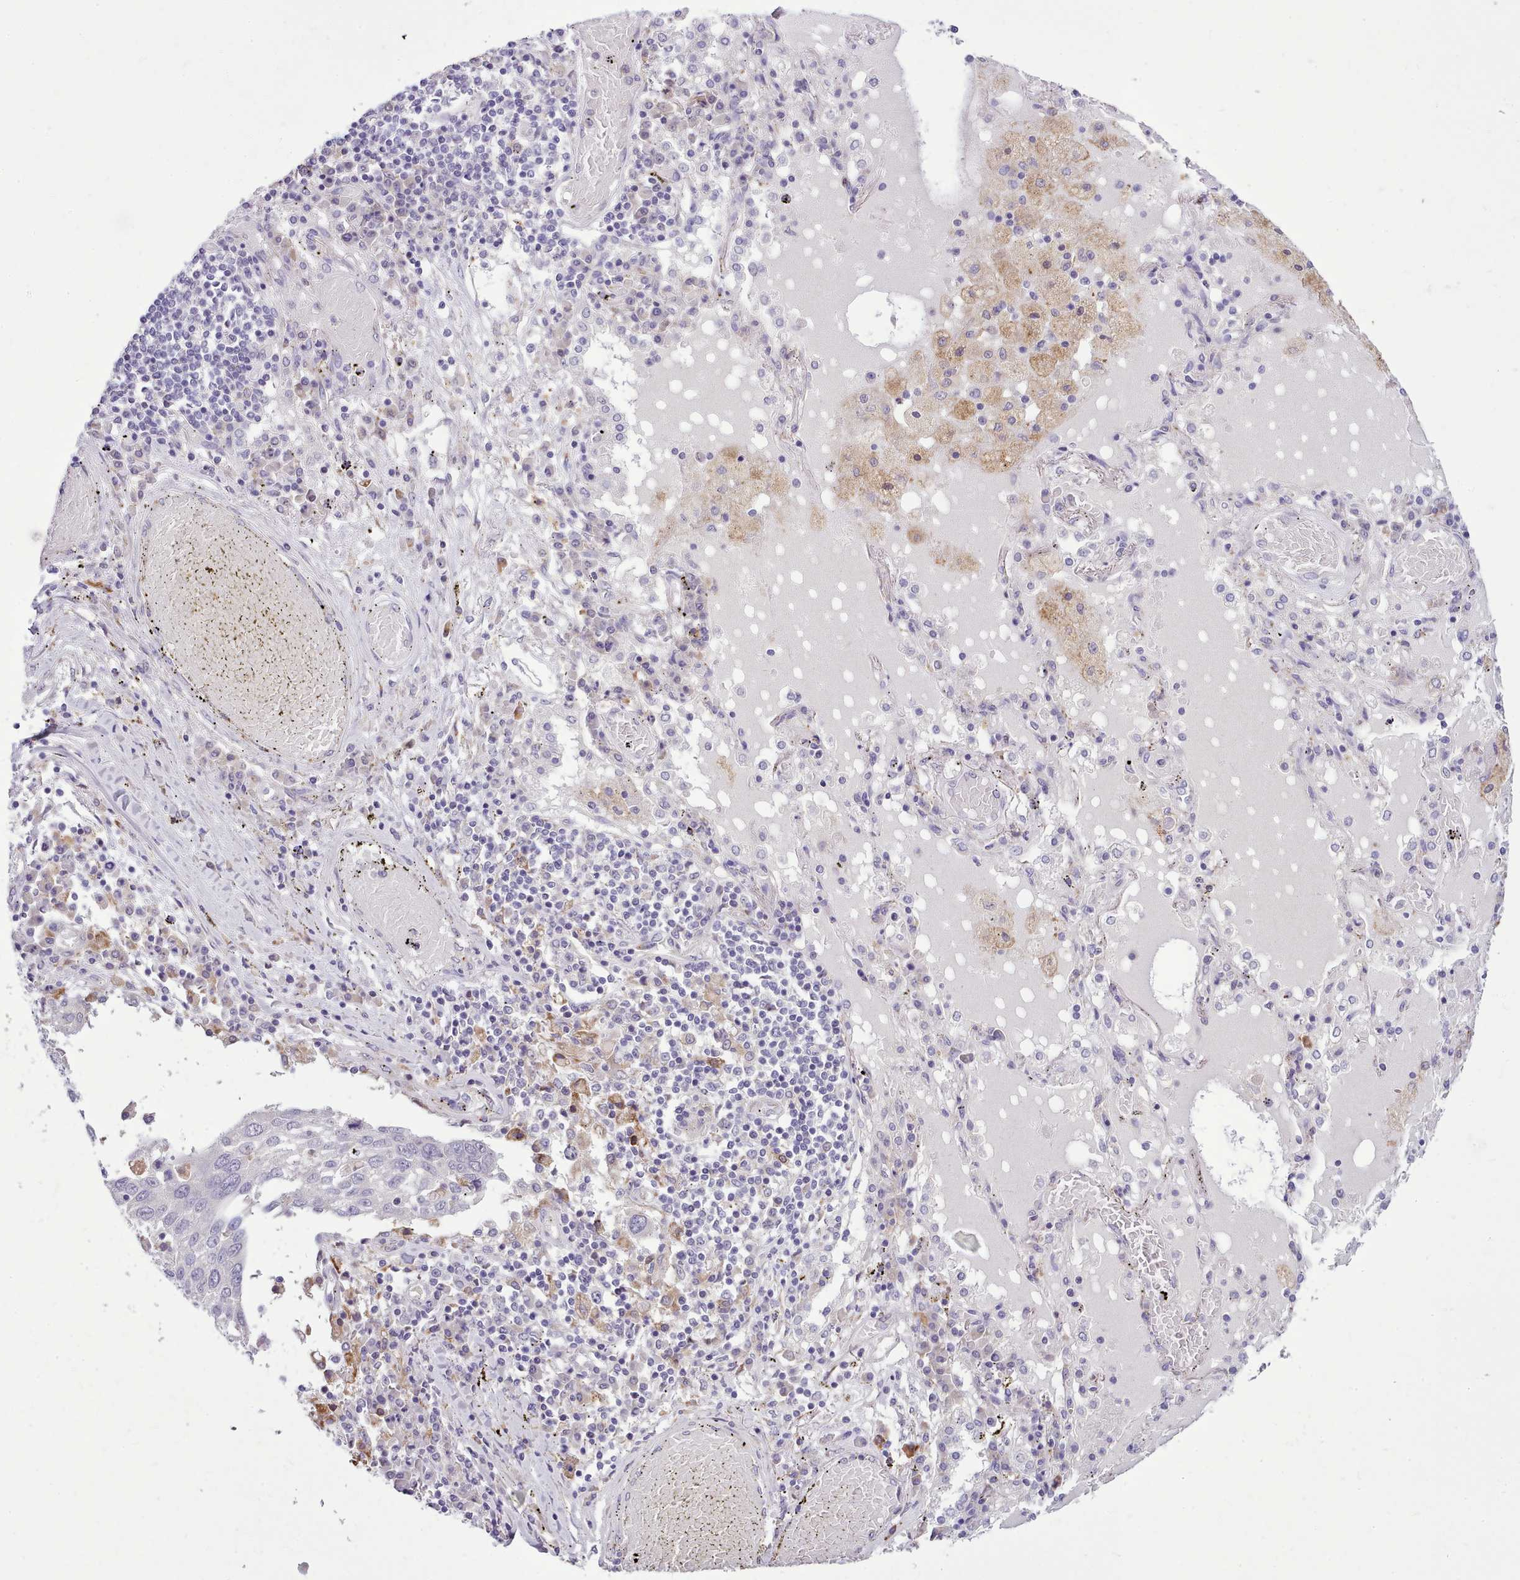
{"staining": {"intensity": "negative", "quantity": "none", "location": "none"}, "tissue": "lung cancer", "cell_type": "Tumor cells", "image_type": "cancer", "snomed": [{"axis": "morphology", "description": "Squamous cell carcinoma, NOS"}, {"axis": "topography", "description": "Lung"}], "caption": "Human lung squamous cell carcinoma stained for a protein using IHC reveals no staining in tumor cells.", "gene": "FAM83E", "patient": {"sex": "male", "age": 65}}